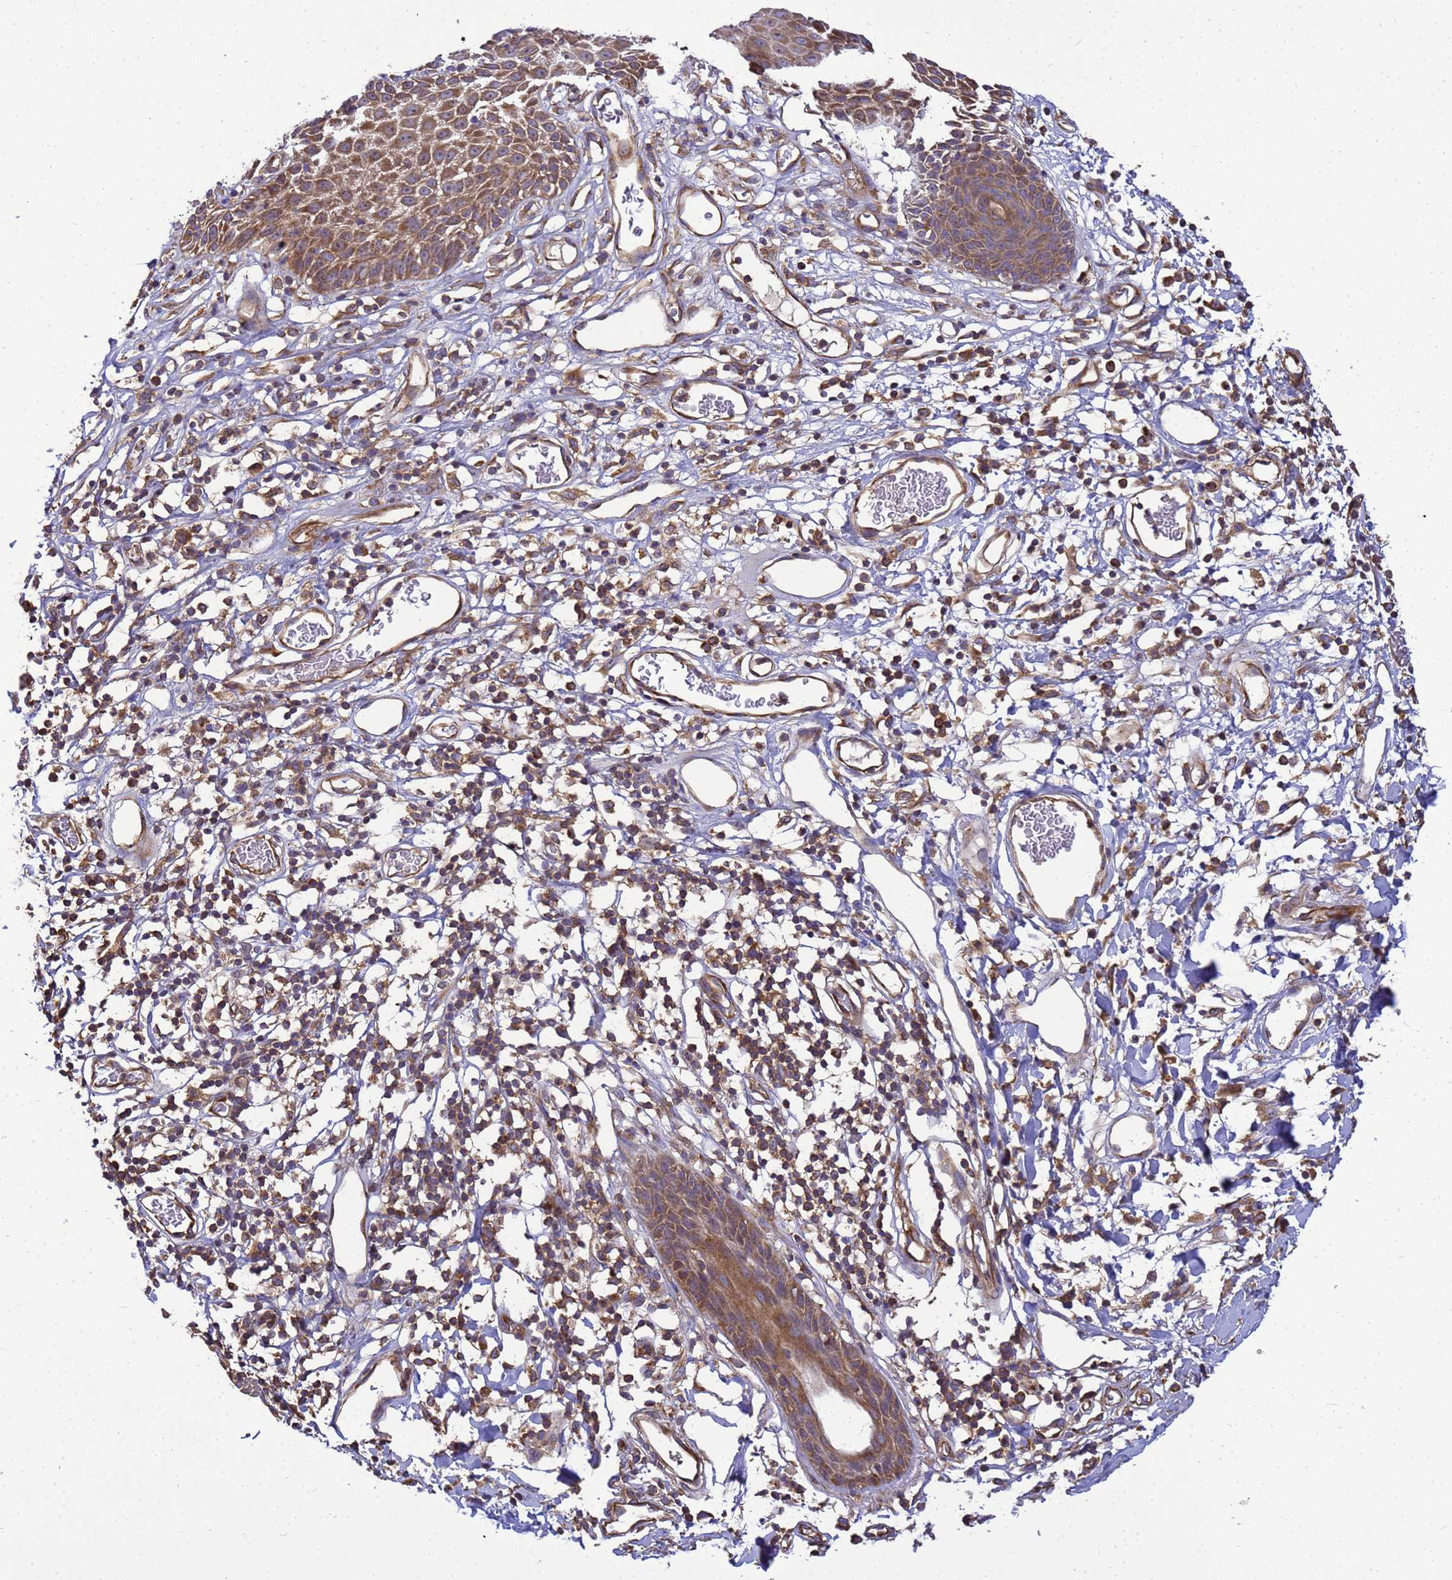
{"staining": {"intensity": "moderate", "quantity": ">75%", "location": "cytoplasmic/membranous"}, "tissue": "skin", "cell_type": "Epidermal cells", "image_type": "normal", "snomed": [{"axis": "morphology", "description": "Normal tissue, NOS"}, {"axis": "topography", "description": "Vulva"}], "caption": "Immunohistochemical staining of normal skin demonstrates >75% levels of moderate cytoplasmic/membranous protein staining in approximately >75% of epidermal cells.", "gene": "BECN1", "patient": {"sex": "female", "age": 68}}